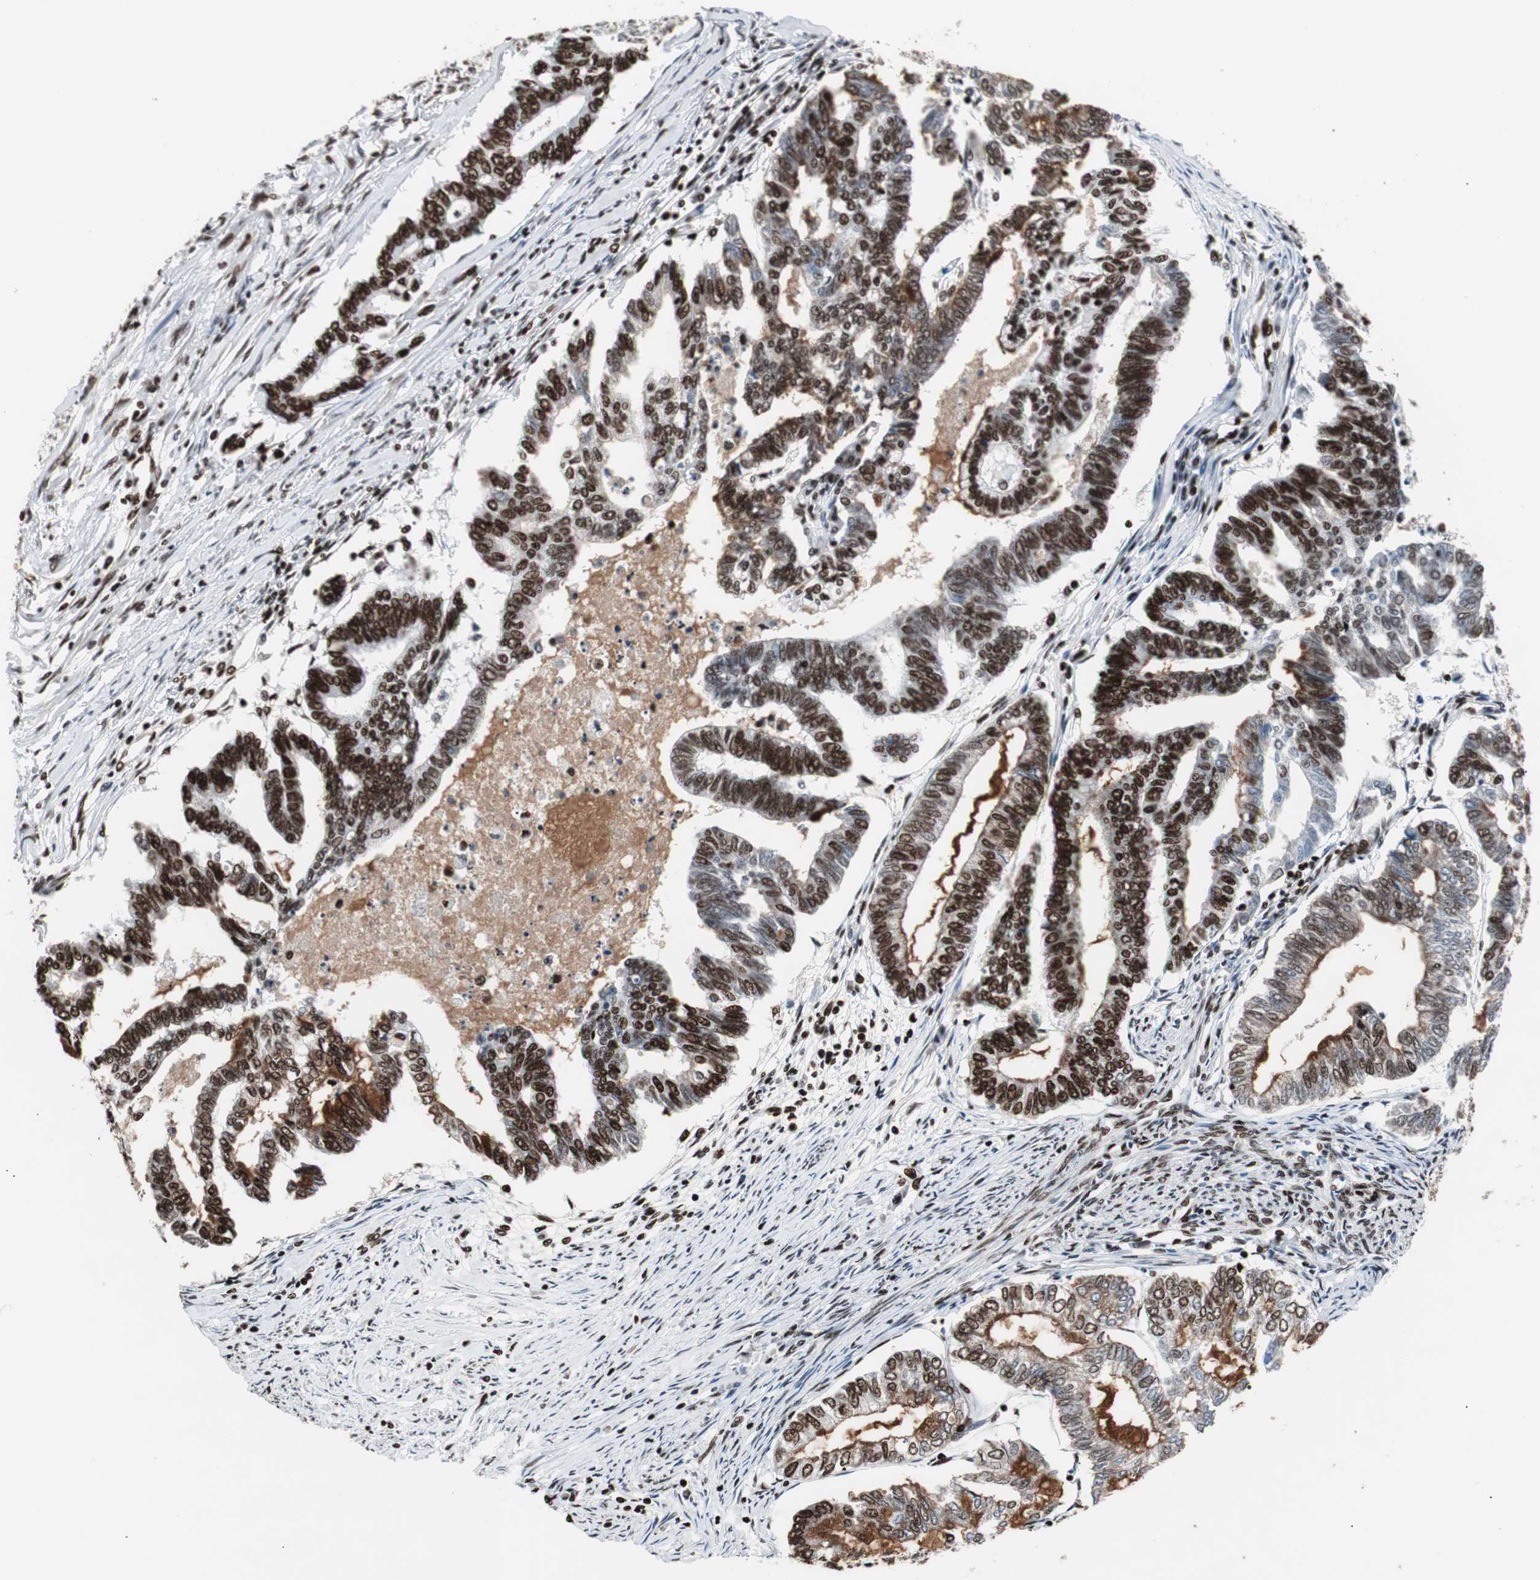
{"staining": {"intensity": "strong", "quantity": "25%-75%", "location": "cytoplasmic/membranous,nuclear"}, "tissue": "endometrial cancer", "cell_type": "Tumor cells", "image_type": "cancer", "snomed": [{"axis": "morphology", "description": "Adenocarcinoma, NOS"}, {"axis": "topography", "description": "Endometrium"}], "caption": "Strong cytoplasmic/membranous and nuclear protein positivity is identified in about 25%-75% of tumor cells in endometrial cancer (adenocarcinoma). (DAB (3,3'-diaminobenzidine) IHC with brightfield microscopy, high magnification).", "gene": "MTA2", "patient": {"sex": "female", "age": 79}}